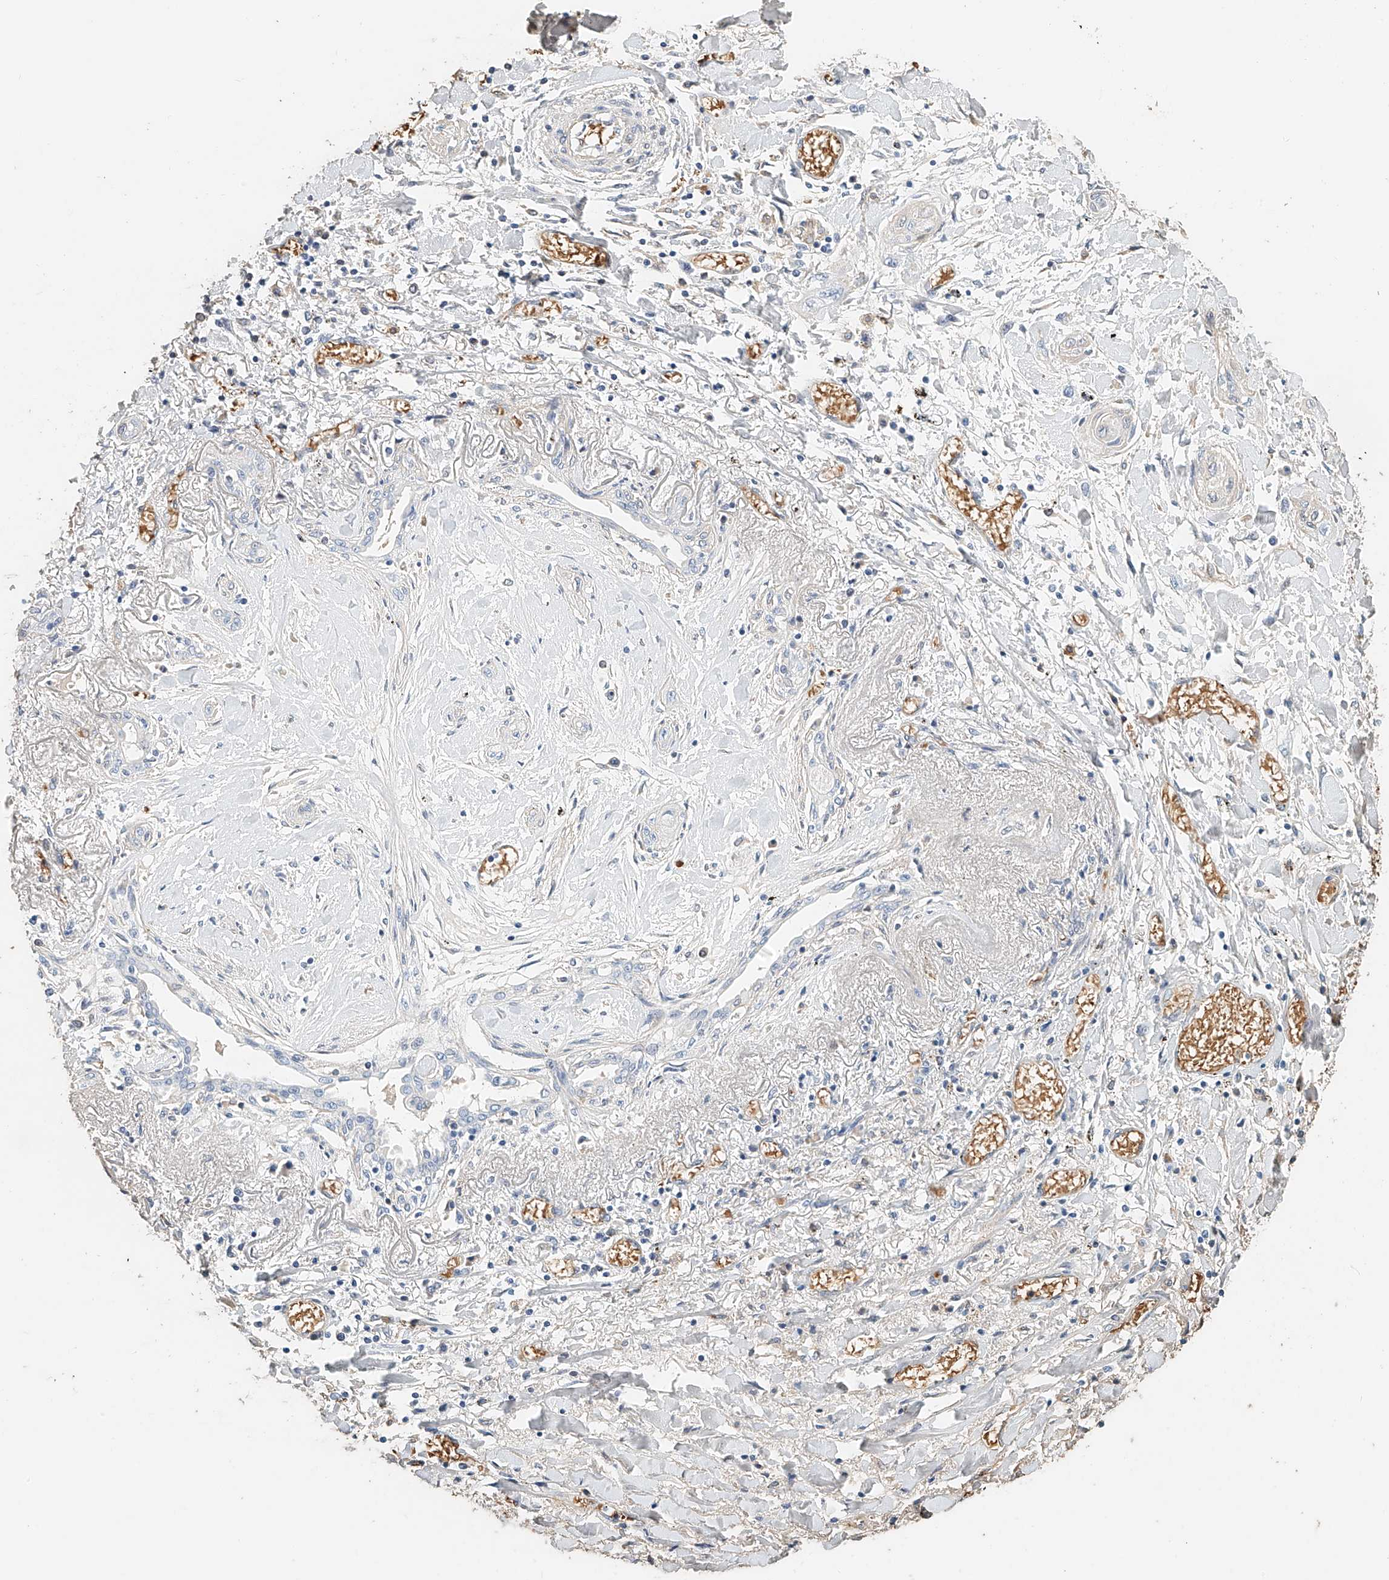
{"staining": {"intensity": "negative", "quantity": "none", "location": "none"}, "tissue": "lung cancer", "cell_type": "Tumor cells", "image_type": "cancer", "snomed": [{"axis": "morphology", "description": "Squamous cell carcinoma, NOS"}, {"axis": "topography", "description": "Lung"}], "caption": "Immunohistochemical staining of human lung squamous cell carcinoma shows no significant staining in tumor cells.", "gene": "RCAN3", "patient": {"sex": "female", "age": 47}}